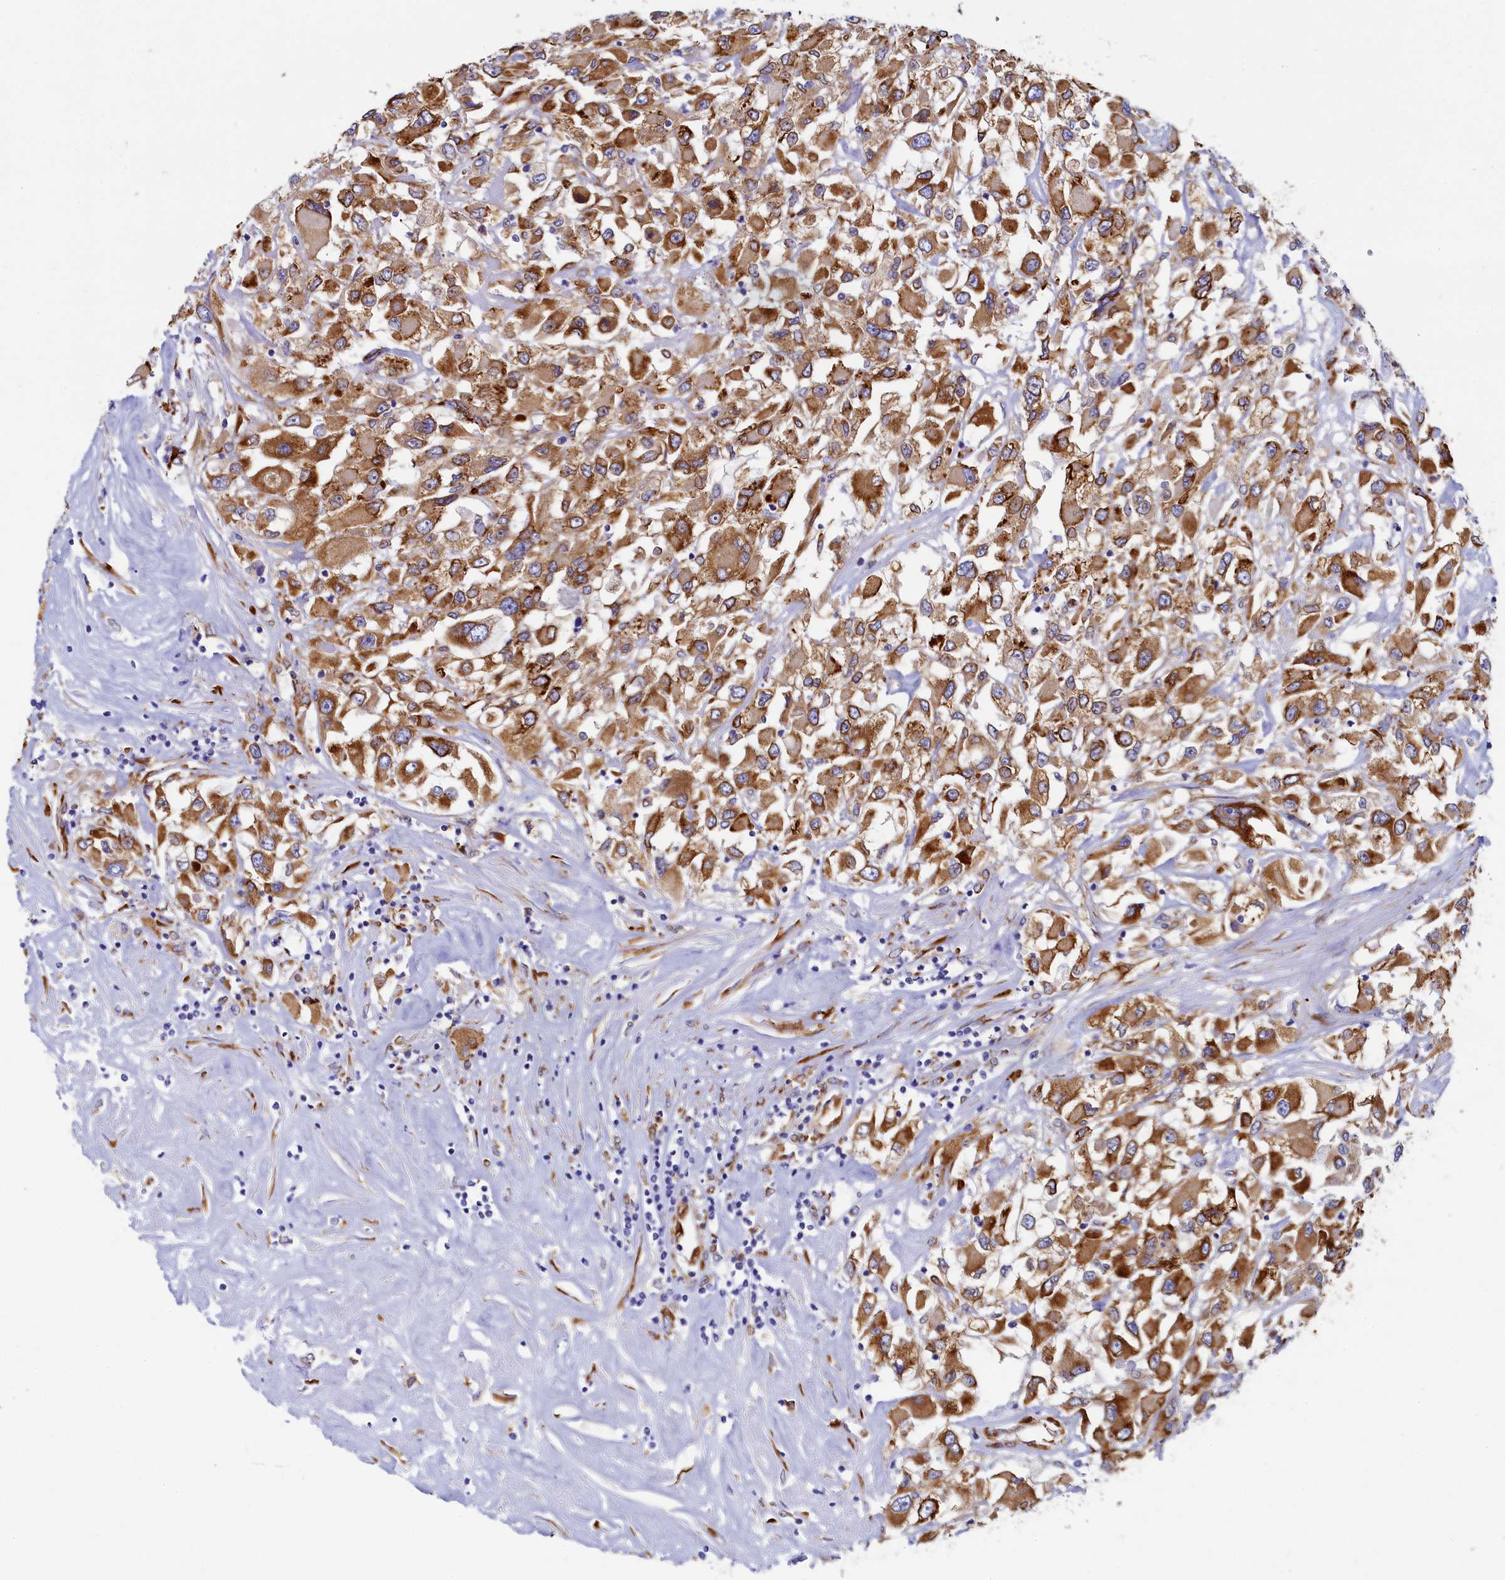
{"staining": {"intensity": "moderate", "quantity": ">75%", "location": "cytoplasmic/membranous"}, "tissue": "renal cancer", "cell_type": "Tumor cells", "image_type": "cancer", "snomed": [{"axis": "morphology", "description": "Adenocarcinoma, NOS"}, {"axis": "topography", "description": "Kidney"}], "caption": "Moderate cytoplasmic/membranous staining for a protein is seen in about >75% of tumor cells of renal adenocarcinoma using immunohistochemistry.", "gene": "TMEM18", "patient": {"sex": "female", "age": 52}}